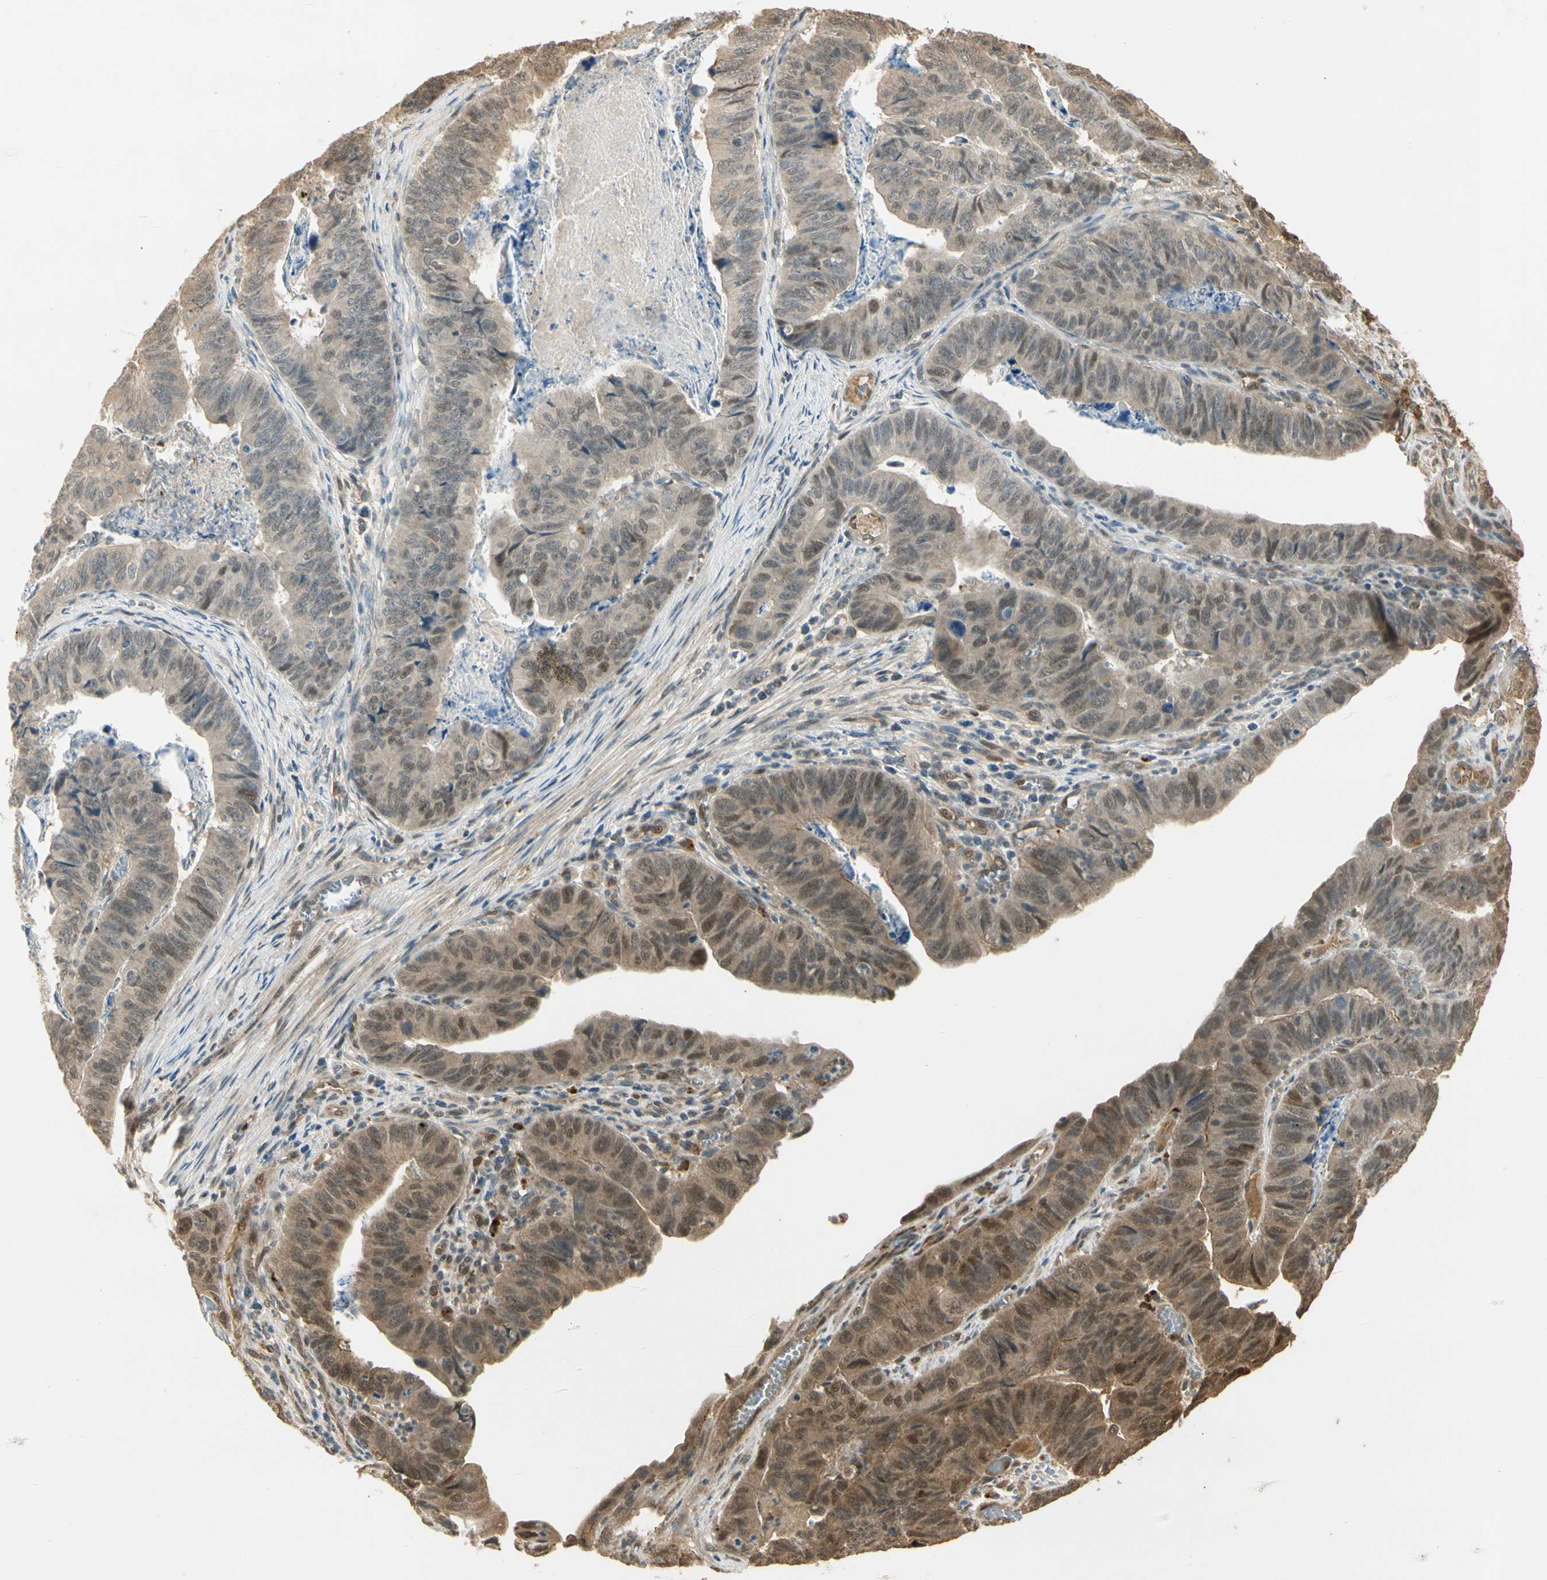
{"staining": {"intensity": "moderate", "quantity": "25%-75%", "location": "cytoplasmic/membranous"}, "tissue": "stomach cancer", "cell_type": "Tumor cells", "image_type": "cancer", "snomed": [{"axis": "morphology", "description": "Adenocarcinoma, NOS"}, {"axis": "topography", "description": "Stomach, lower"}], "caption": "Moderate cytoplasmic/membranous expression is appreciated in approximately 25%-75% of tumor cells in stomach cancer.", "gene": "GMEB2", "patient": {"sex": "male", "age": 77}}